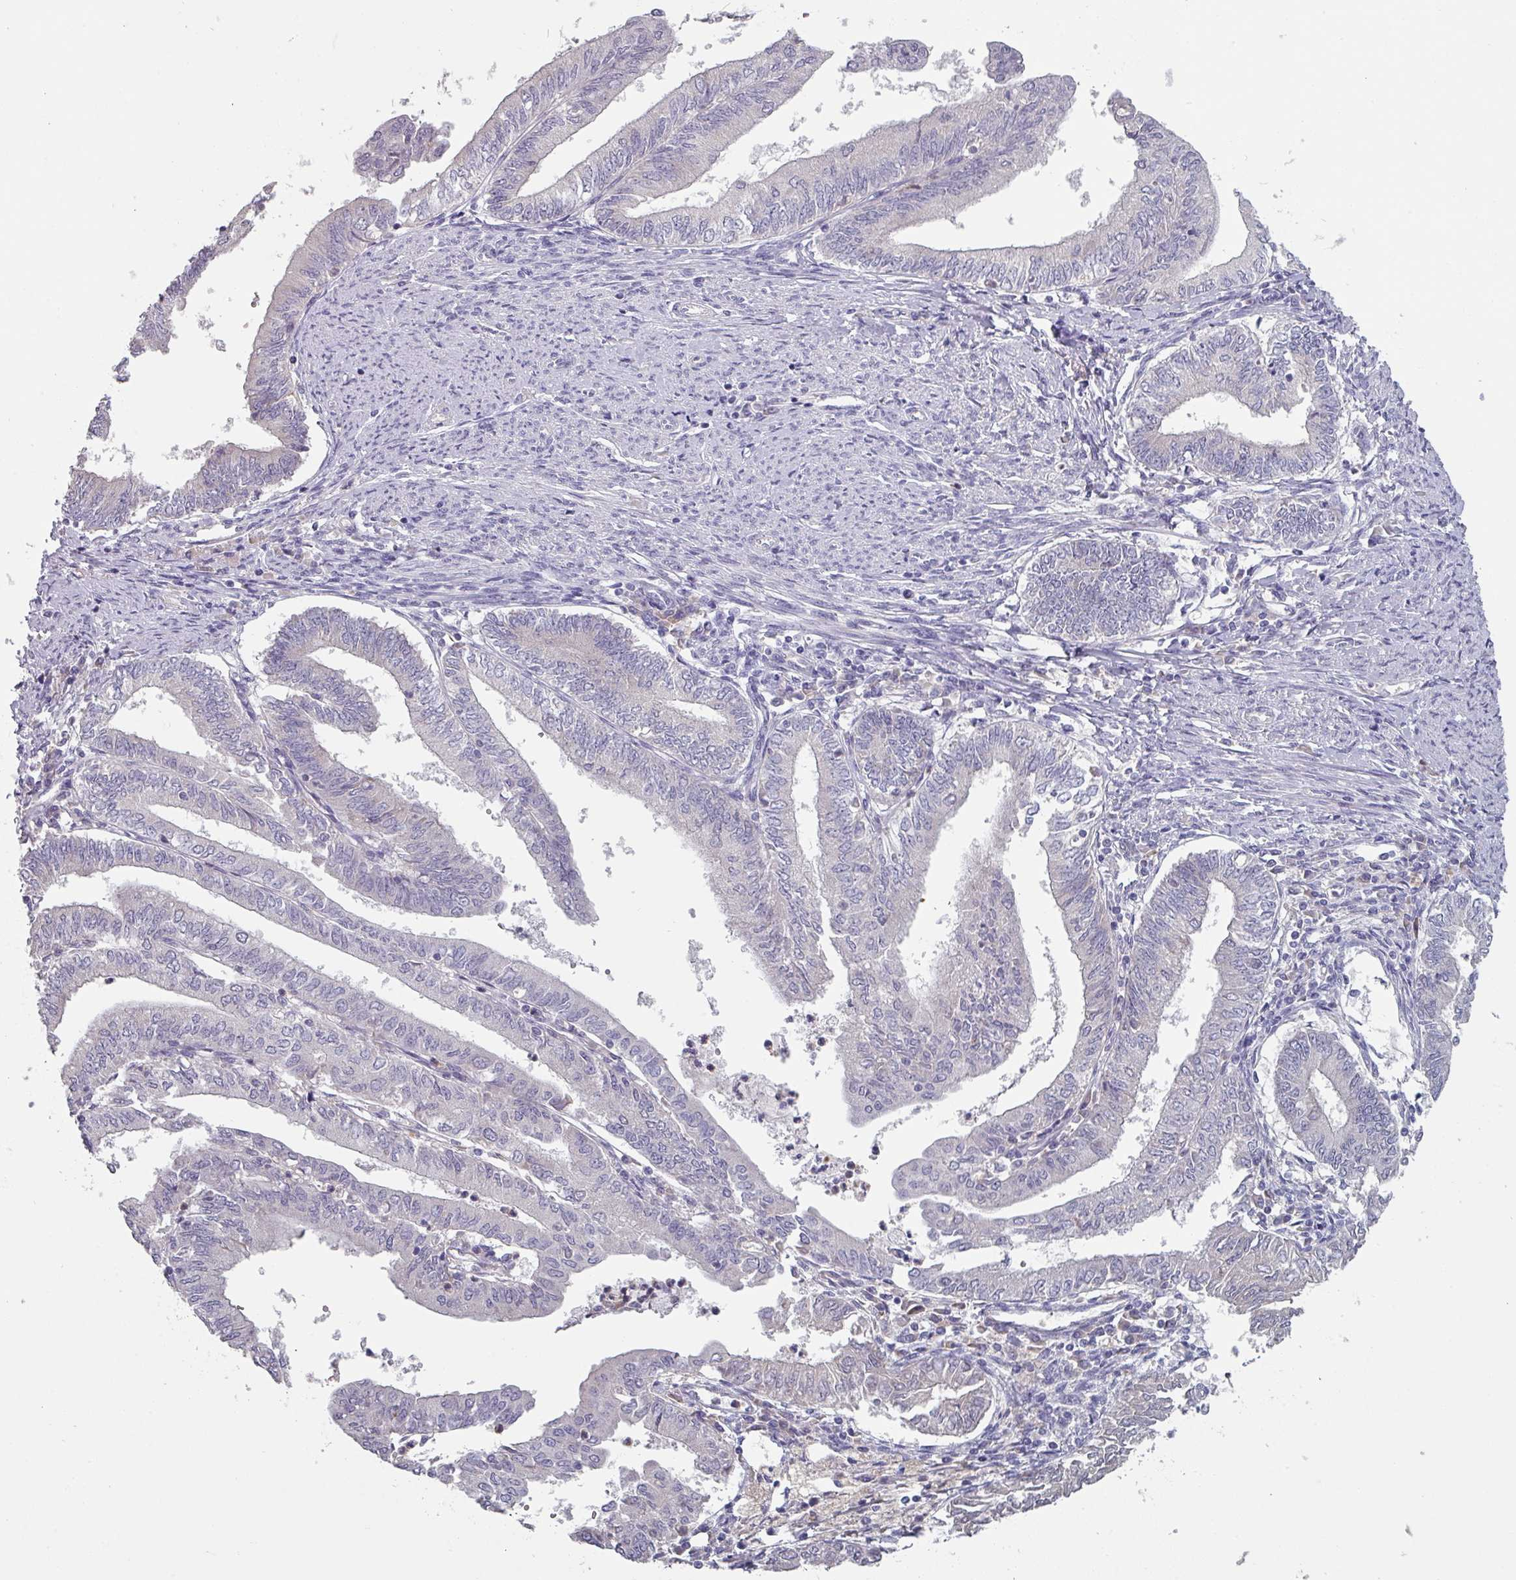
{"staining": {"intensity": "negative", "quantity": "none", "location": "none"}, "tissue": "endometrial cancer", "cell_type": "Tumor cells", "image_type": "cancer", "snomed": [{"axis": "morphology", "description": "Adenocarcinoma, NOS"}, {"axis": "topography", "description": "Endometrium"}], "caption": "An image of human adenocarcinoma (endometrial) is negative for staining in tumor cells.", "gene": "PRAMEF8", "patient": {"sex": "female", "age": 66}}